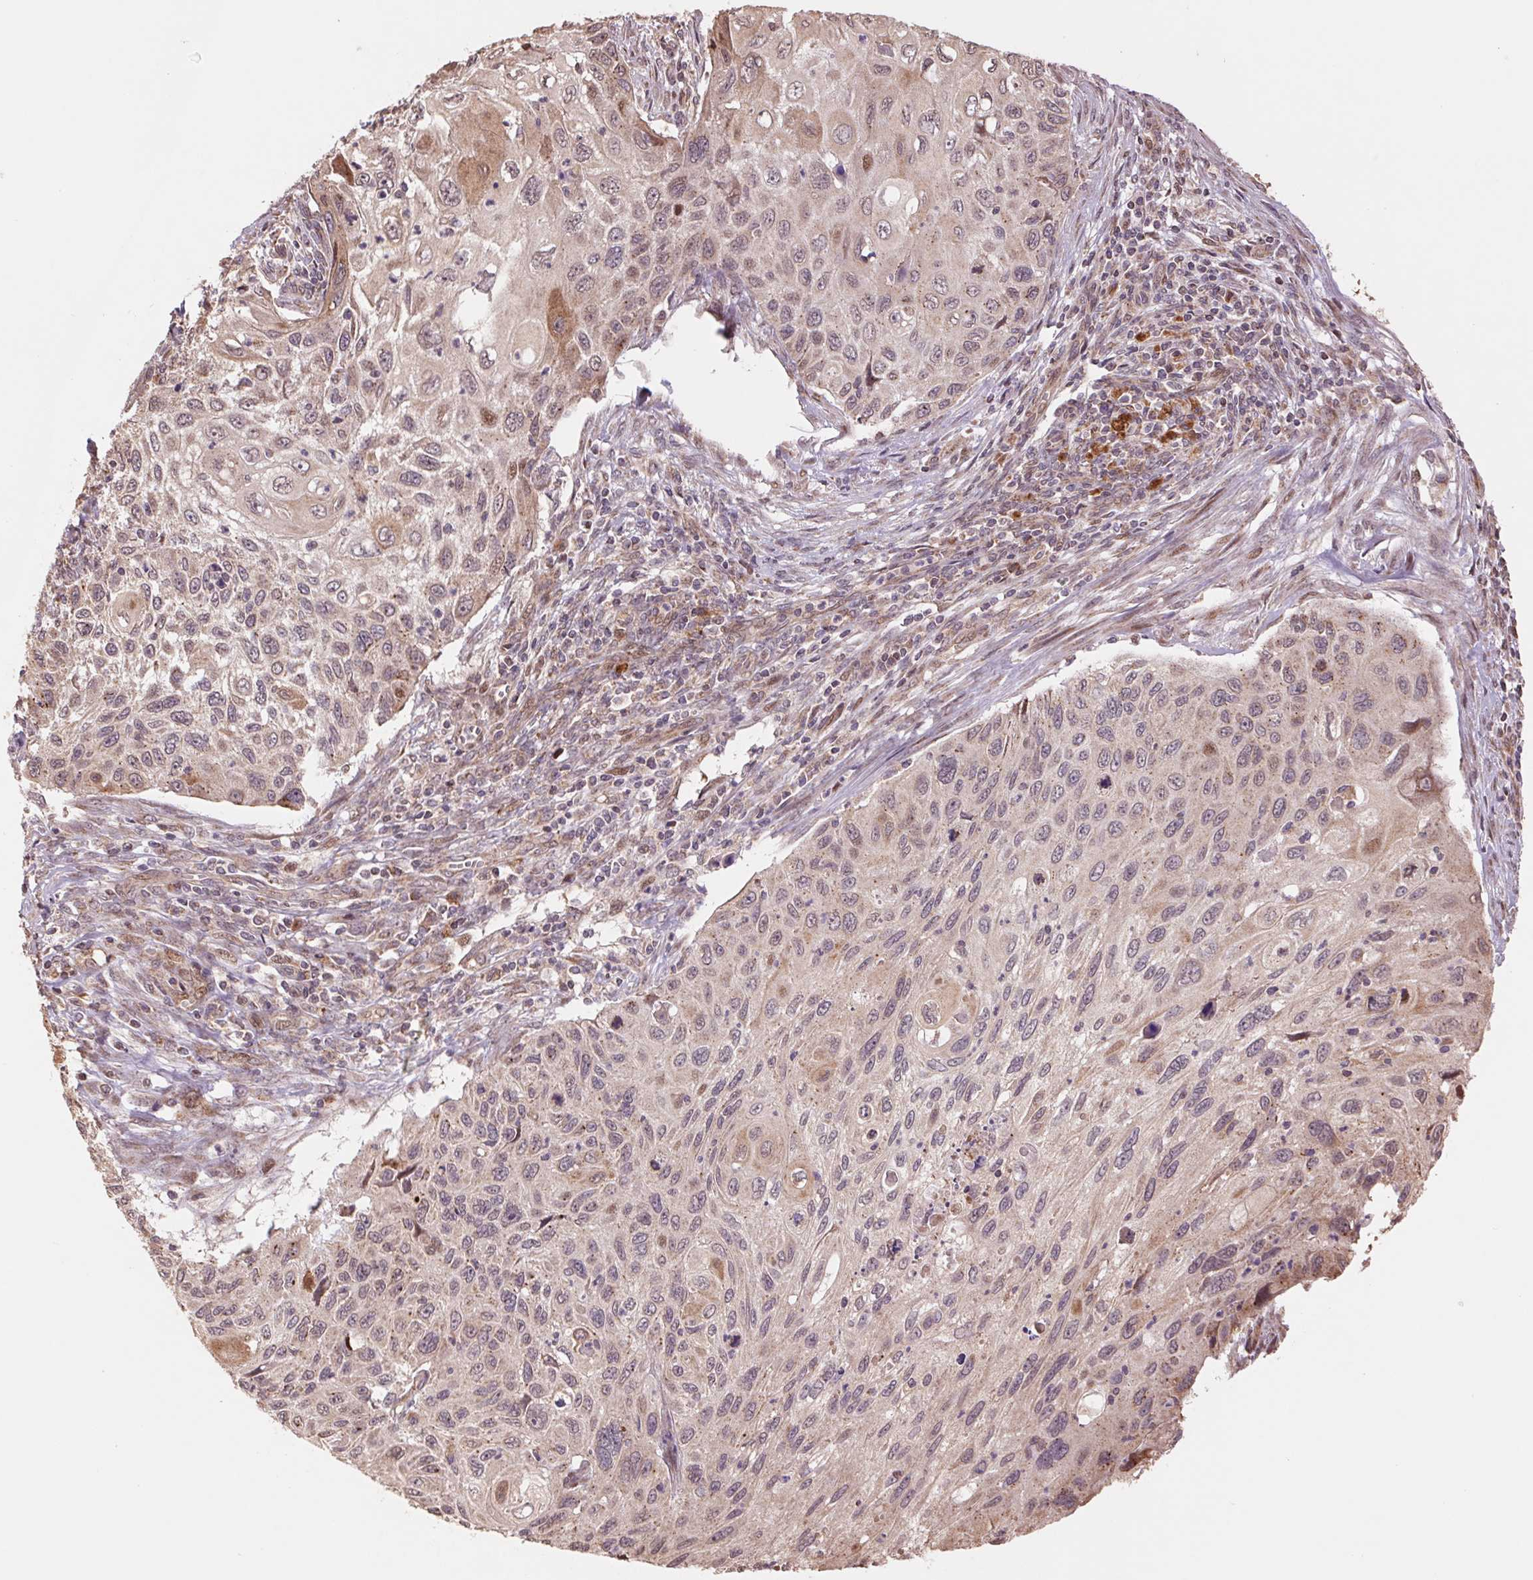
{"staining": {"intensity": "weak", "quantity": "<25%", "location": "cytoplasmic/membranous"}, "tissue": "cervical cancer", "cell_type": "Tumor cells", "image_type": "cancer", "snomed": [{"axis": "morphology", "description": "Squamous cell carcinoma, NOS"}, {"axis": "topography", "description": "Cervix"}], "caption": "The micrograph displays no staining of tumor cells in cervical squamous cell carcinoma.", "gene": "PDHA1", "patient": {"sex": "female", "age": 70}}